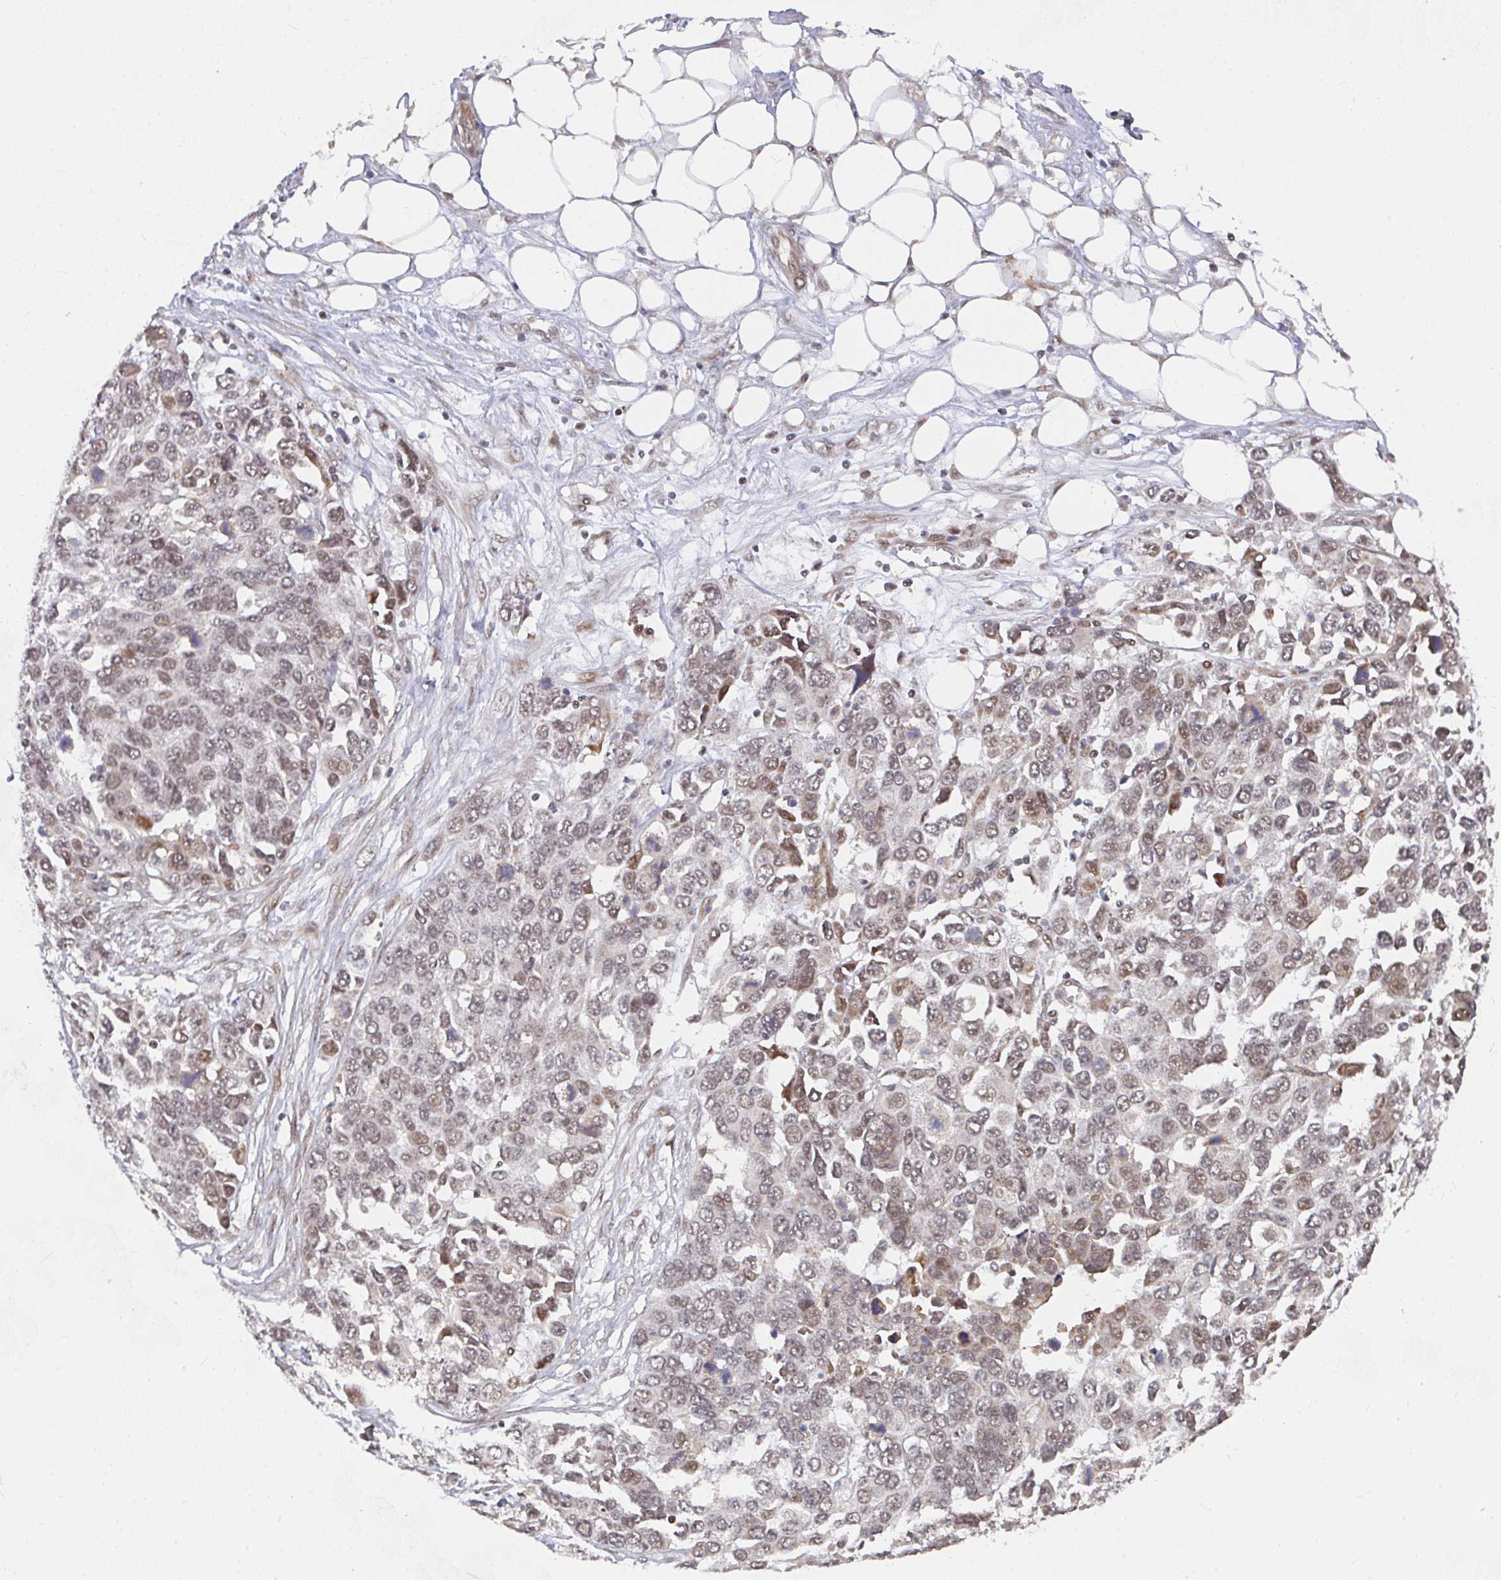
{"staining": {"intensity": "weak", "quantity": ">75%", "location": "cytoplasmic/membranous,nuclear"}, "tissue": "ovarian cancer", "cell_type": "Tumor cells", "image_type": "cancer", "snomed": [{"axis": "morphology", "description": "Cystadenocarcinoma, serous, NOS"}, {"axis": "topography", "description": "Ovary"}], "caption": "This image demonstrates IHC staining of human ovarian serous cystadenocarcinoma, with low weak cytoplasmic/membranous and nuclear expression in approximately >75% of tumor cells.", "gene": "RBBP5", "patient": {"sex": "female", "age": 76}}